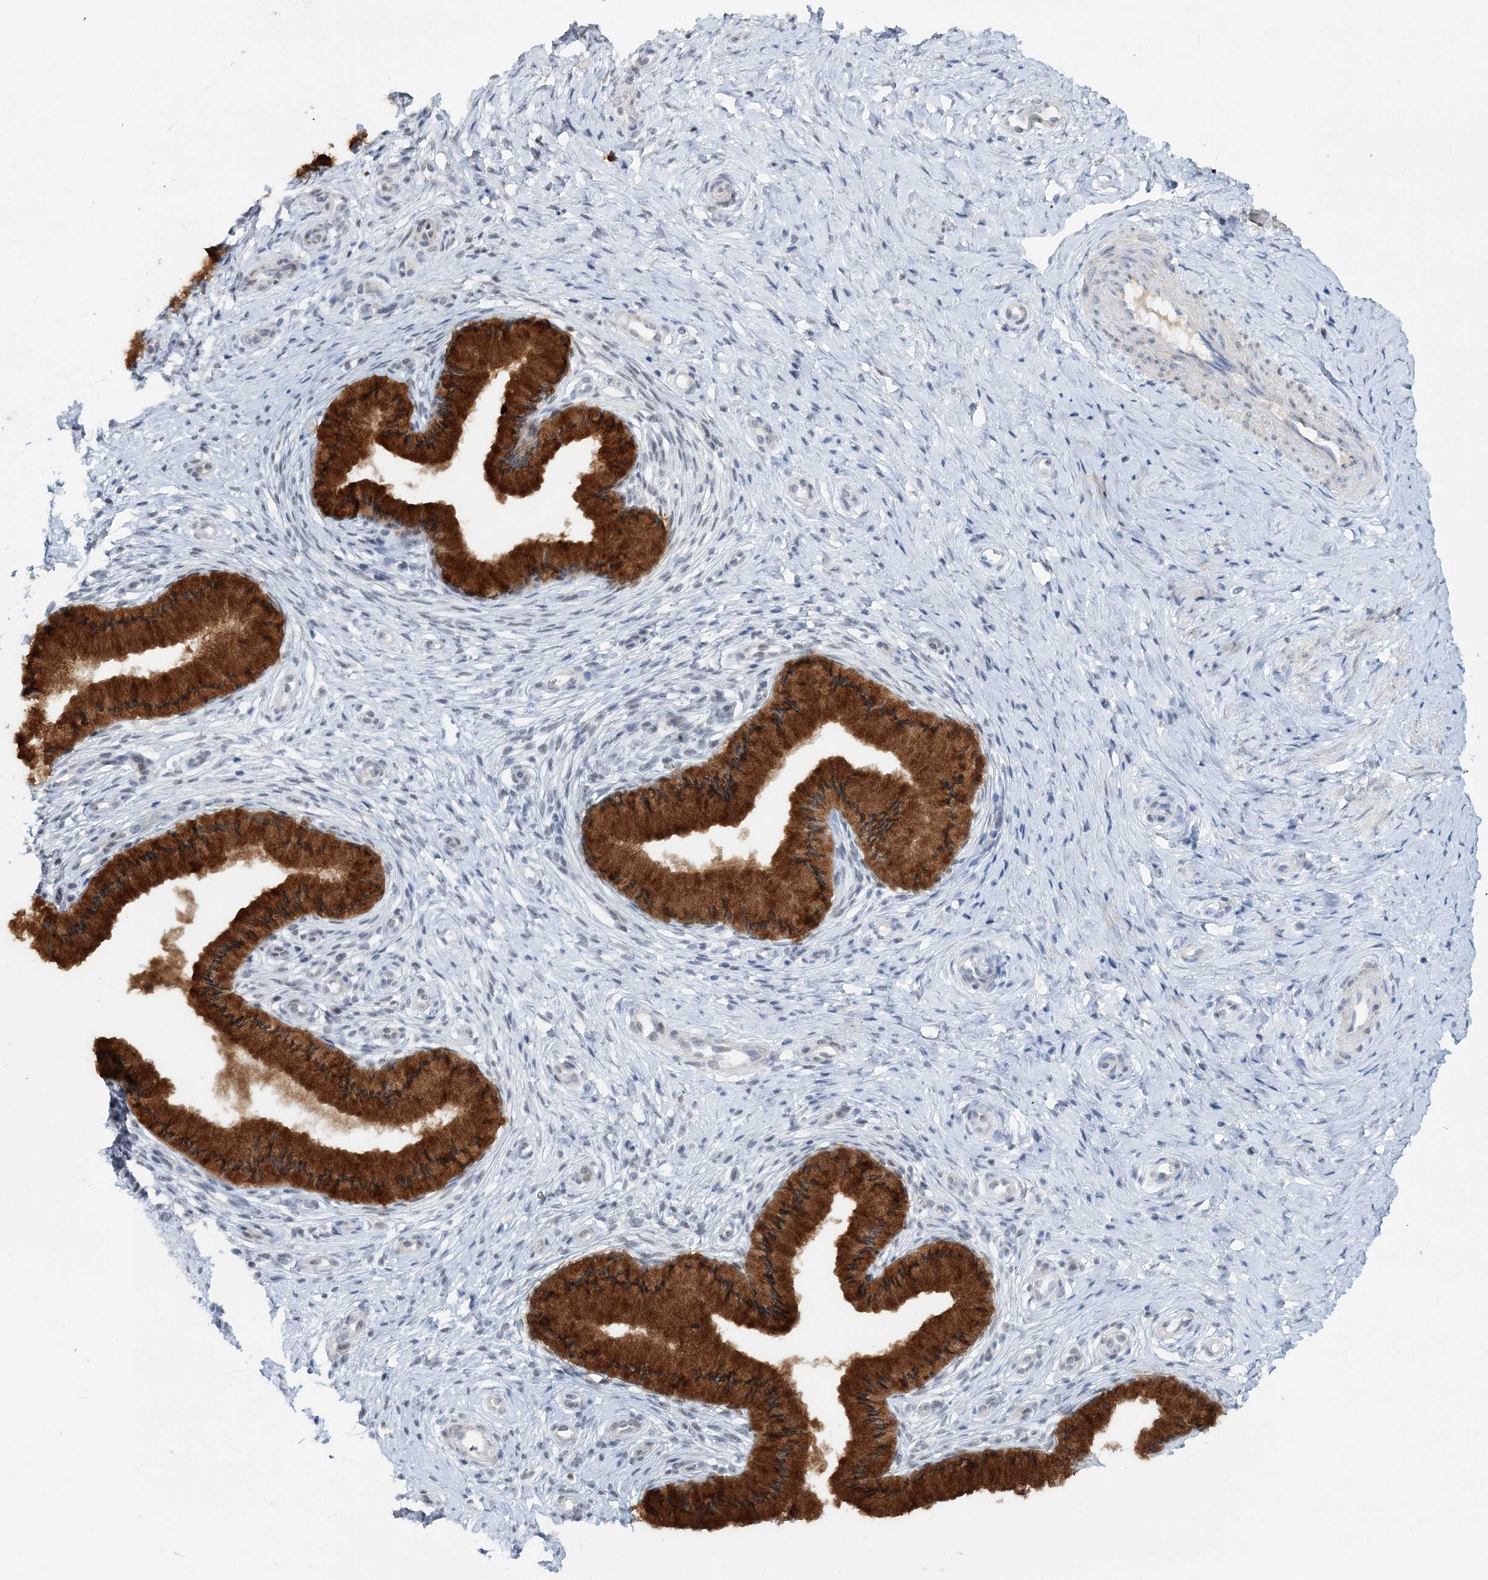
{"staining": {"intensity": "strong", "quantity": ">75%", "location": "cytoplasmic/membranous"}, "tissue": "cervix", "cell_type": "Glandular cells", "image_type": "normal", "snomed": [{"axis": "morphology", "description": "Normal tissue, NOS"}, {"axis": "topography", "description": "Cervix"}], "caption": "The micrograph displays staining of normal cervix, revealing strong cytoplasmic/membranous protein staining (brown color) within glandular cells.", "gene": "ASCL4", "patient": {"sex": "female", "age": 36}}